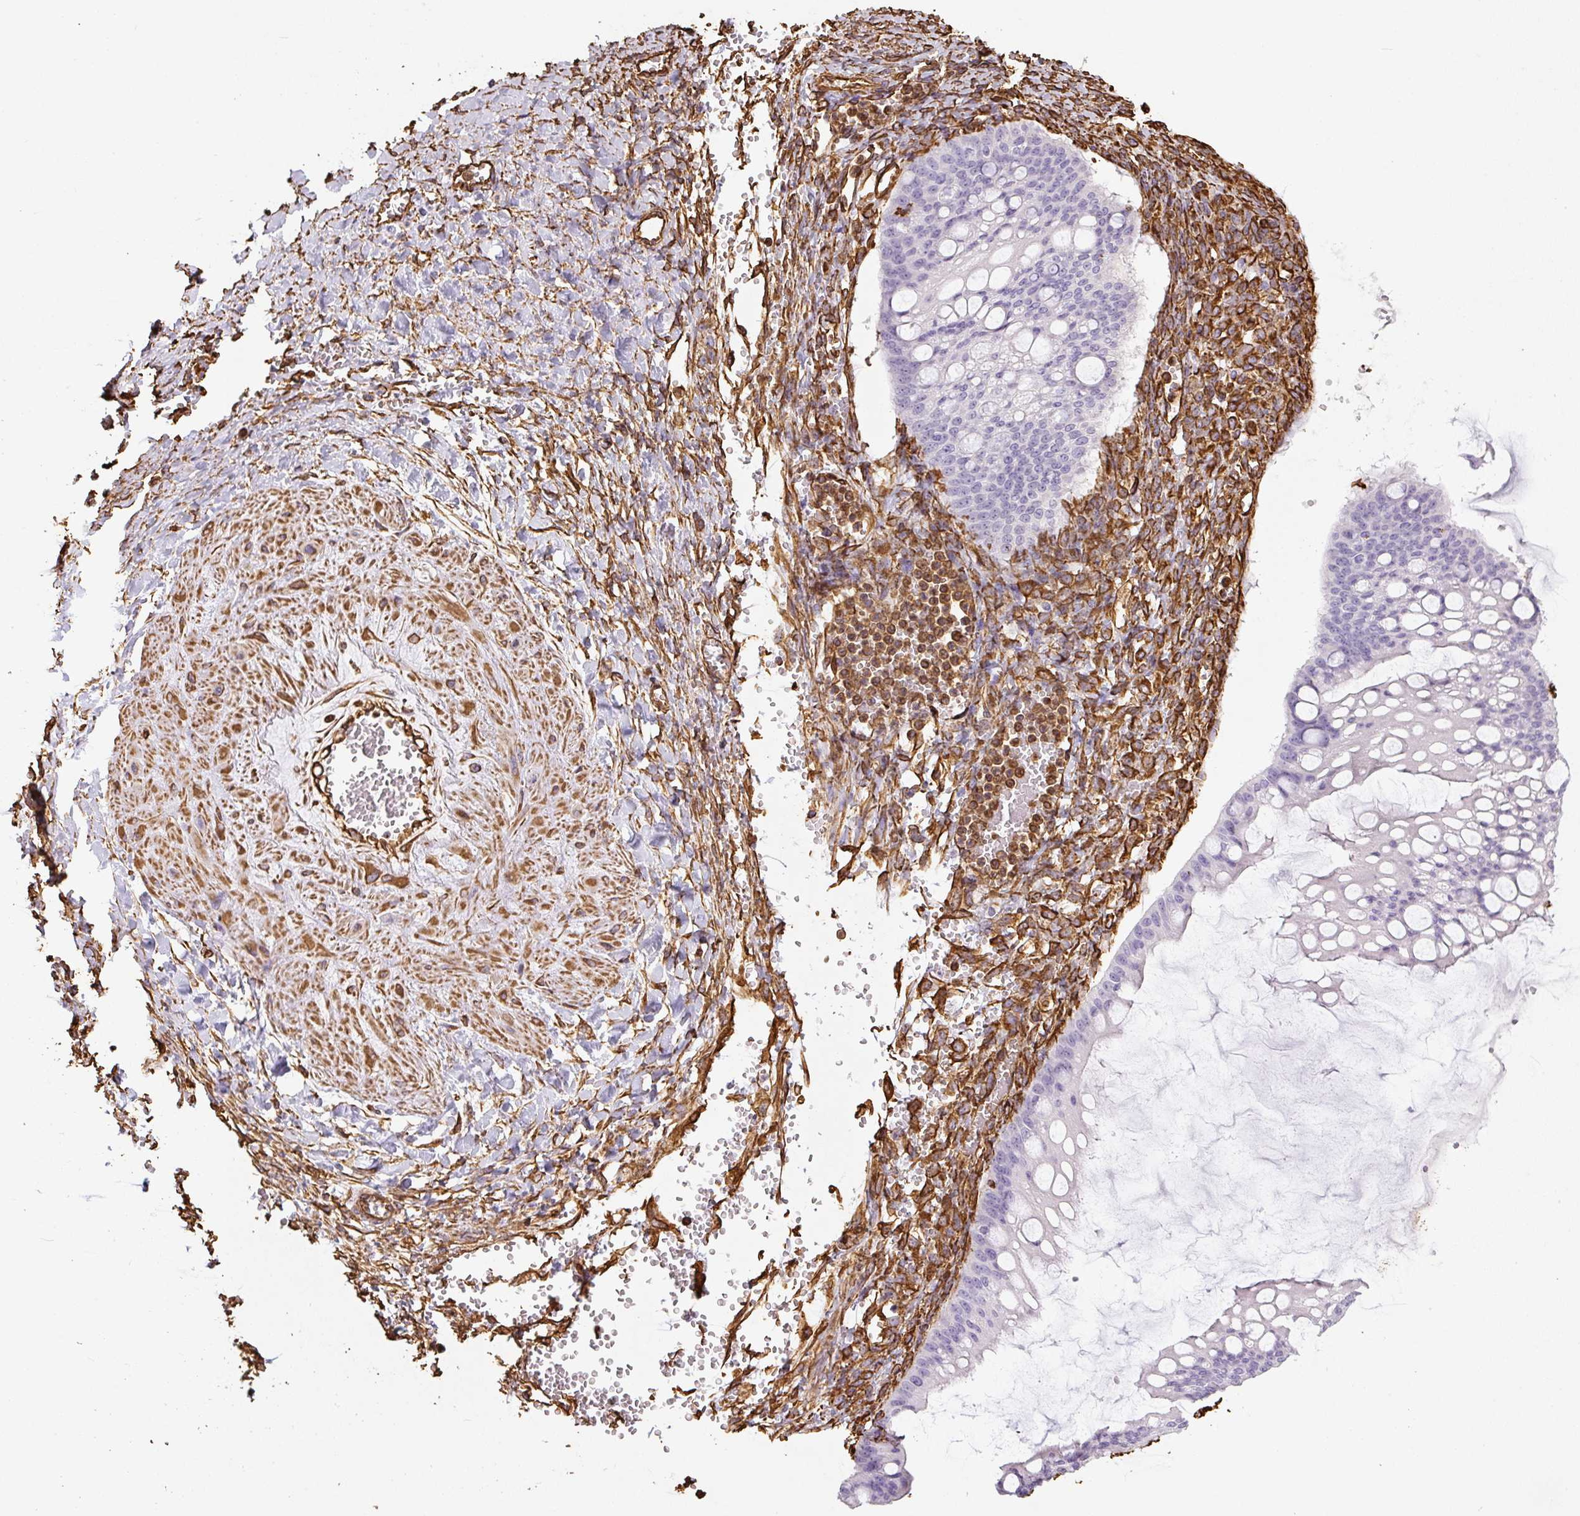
{"staining": {"intensity": "negative", "quantity": "none", "location": "none"}, "tissue": "ovarian cancer", "cell_type": "Tumor cells", "image_type": "cancer", "snomed": [{"axis": "morphology", "description": "Cystadenocarcinoma, mucinous, NOS"}, {"axis": "topography", "description": "Ovary"}], "caption": "DAB (3,3'-diaminobenzidine) immunohistochemical staining of human ovarian cancer exhibits no significant expression in tumor cells. The staining is performed using DAB (3,3'-diaminobenzidine) brown chromogen with nuclei counter-stained in using hematoxylin.", "gene": "VIM", "patient": {"sex": "female", "age": 73}}